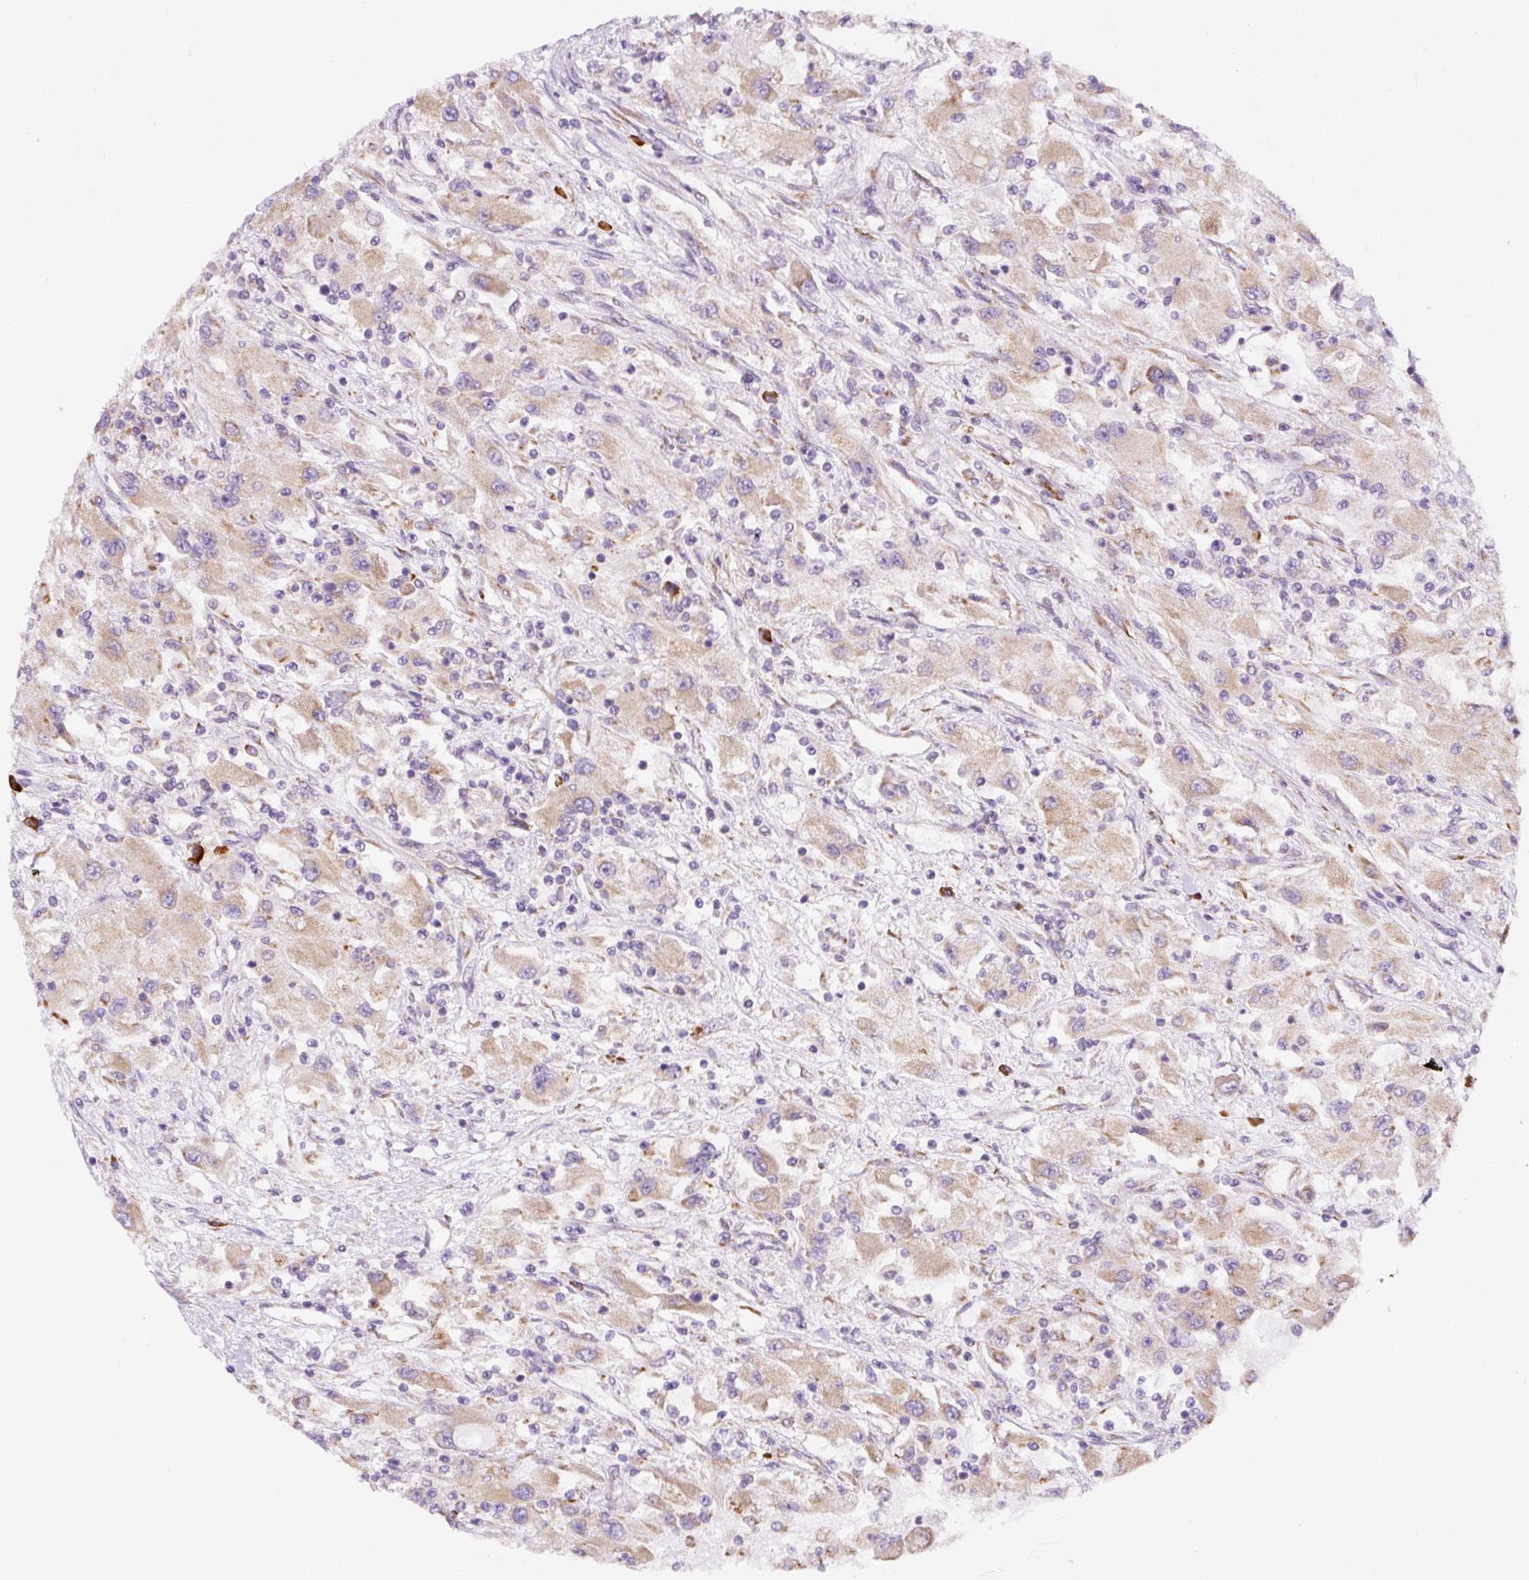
{"staining": {"intensity": "weak", "quantity": ">75%", "location": "cytoplasmic/membranous"}, "tissue": "renal cancer", "cell_type": "Tumor cells", "image_type": "cancer", "snomed": [{"axis": "morphology", "description": "Adenocarcinoma, NOS"}, {"axis": "topography", "description": "Kidney"}], "caption": "Human renal cancer (adenocarcinoma) stained for a protein (brown) displays weak cytoplasmic/membranous positive staining in approximately >75% of tumor cells.", "gene": "DDOST", "patient": {"sex": "female", "age": 67}}